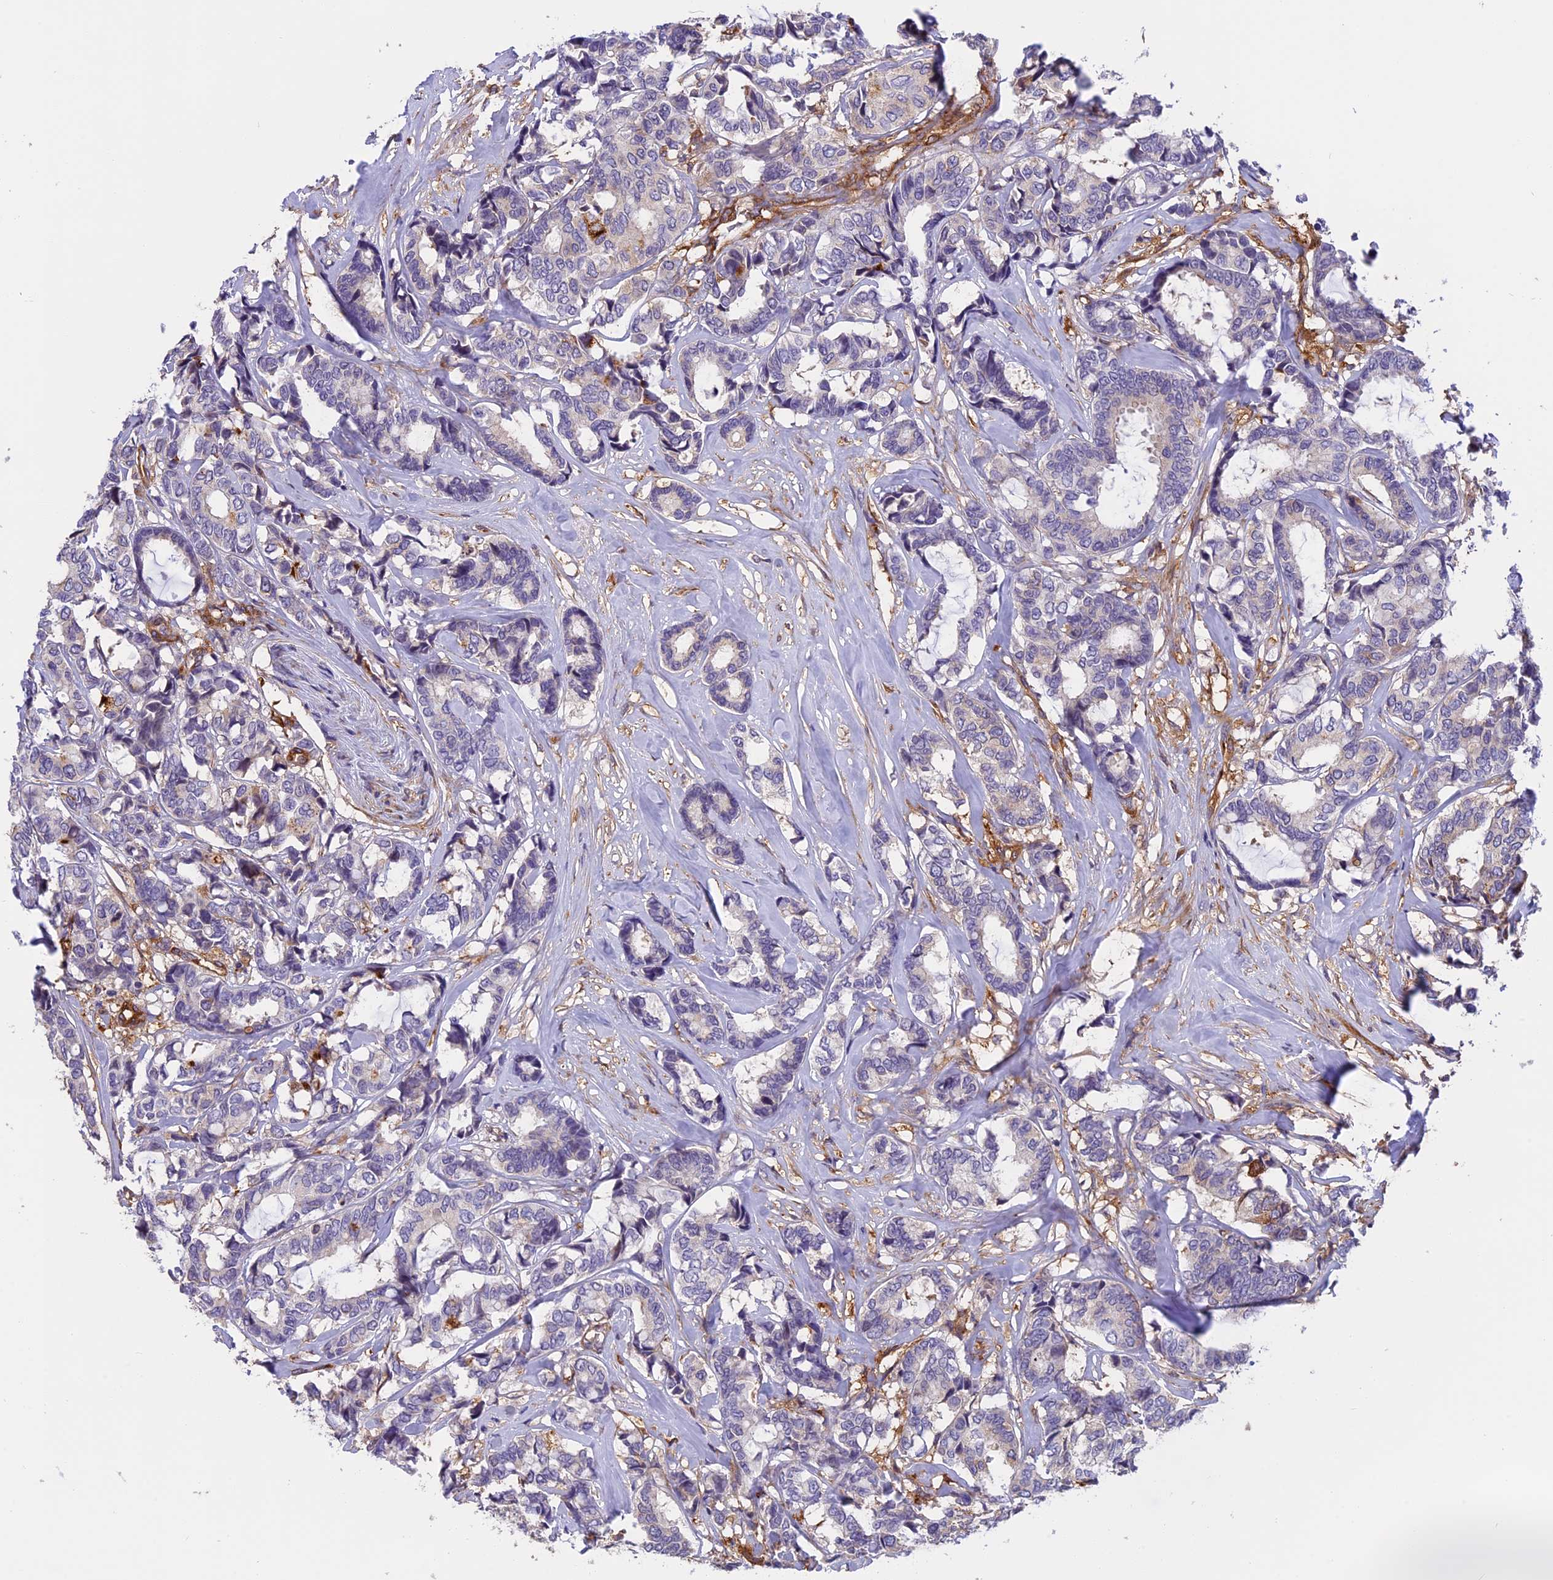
{"staining": {"intensity": "negative", "quantity": "none", "location": "none"}, "tissue": "breast cancer", "cell_type": "Tumor cells", "image_type": "cancer", "snomed": [{"axis": "morphology", "description": "Duct carcinoma"}, {"axis": "topography", "description": "Breast"}], "caption": "Tumor cells show no significant staining in breast cancer (infiltrating ductal carcinoma).", "gene": "EHBP1L1", "patient": {"sex": "female", "age": 87}}